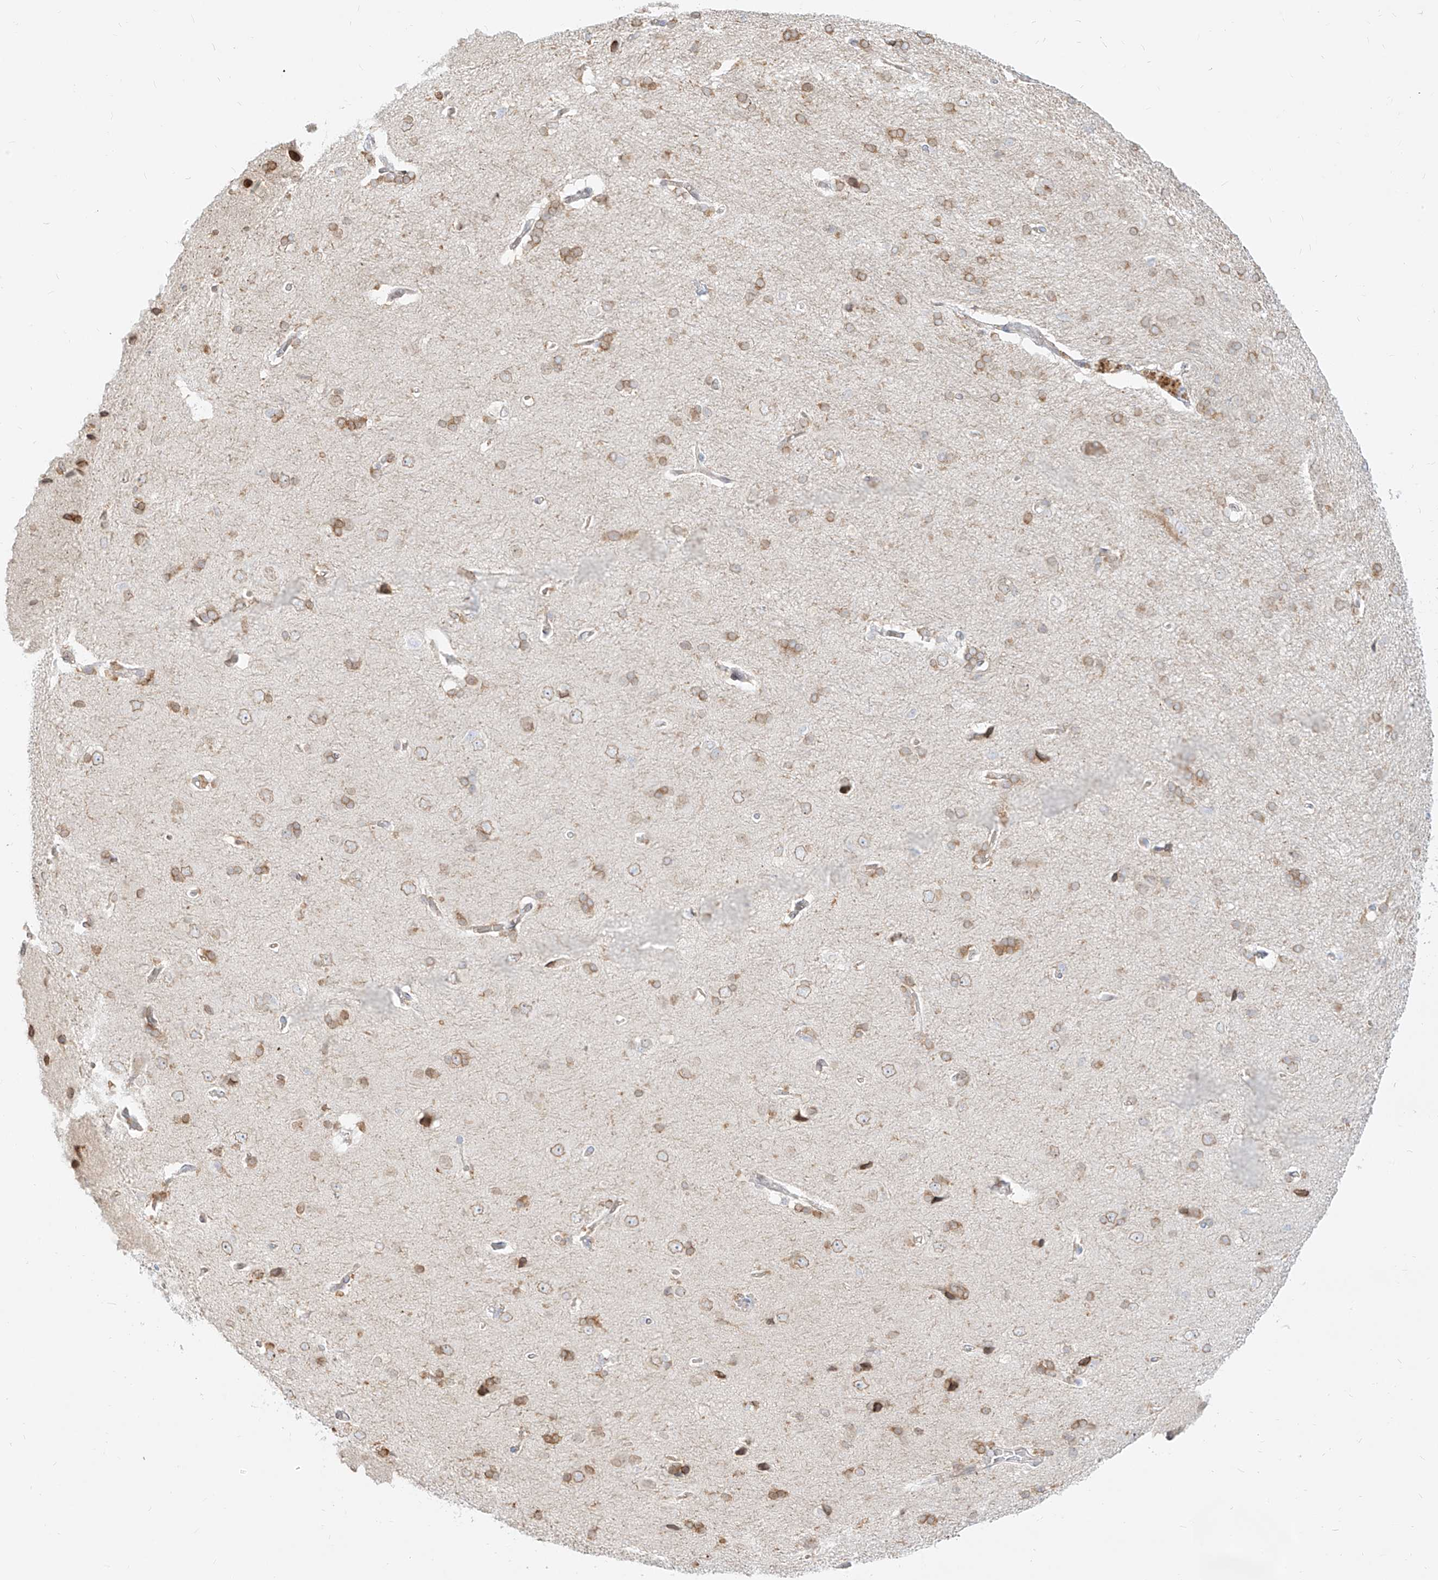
{"staining": {"intensity": "negative", "quantity": "none", "location": "none"}, "tissue": "cerebral cortex", "cell_type": "Endothelial cells", "image_type": "normal", "snomed": [{"axis": "morphology", "description": "Normal tissue, NOS"}, {"axis": "topography", "description": "Cerebral cortex"}], "caption": "Immunohistochemistry (IHC) photomicrograph of unremarkable cerebral cortex stained for a protein (brown), which exhibits no expression in endothelial cells. (DAB immunohistochemistry (IHC), high magnification).", "gene": "NHSL1", "patient": {"sex": "male", "age": 62}}